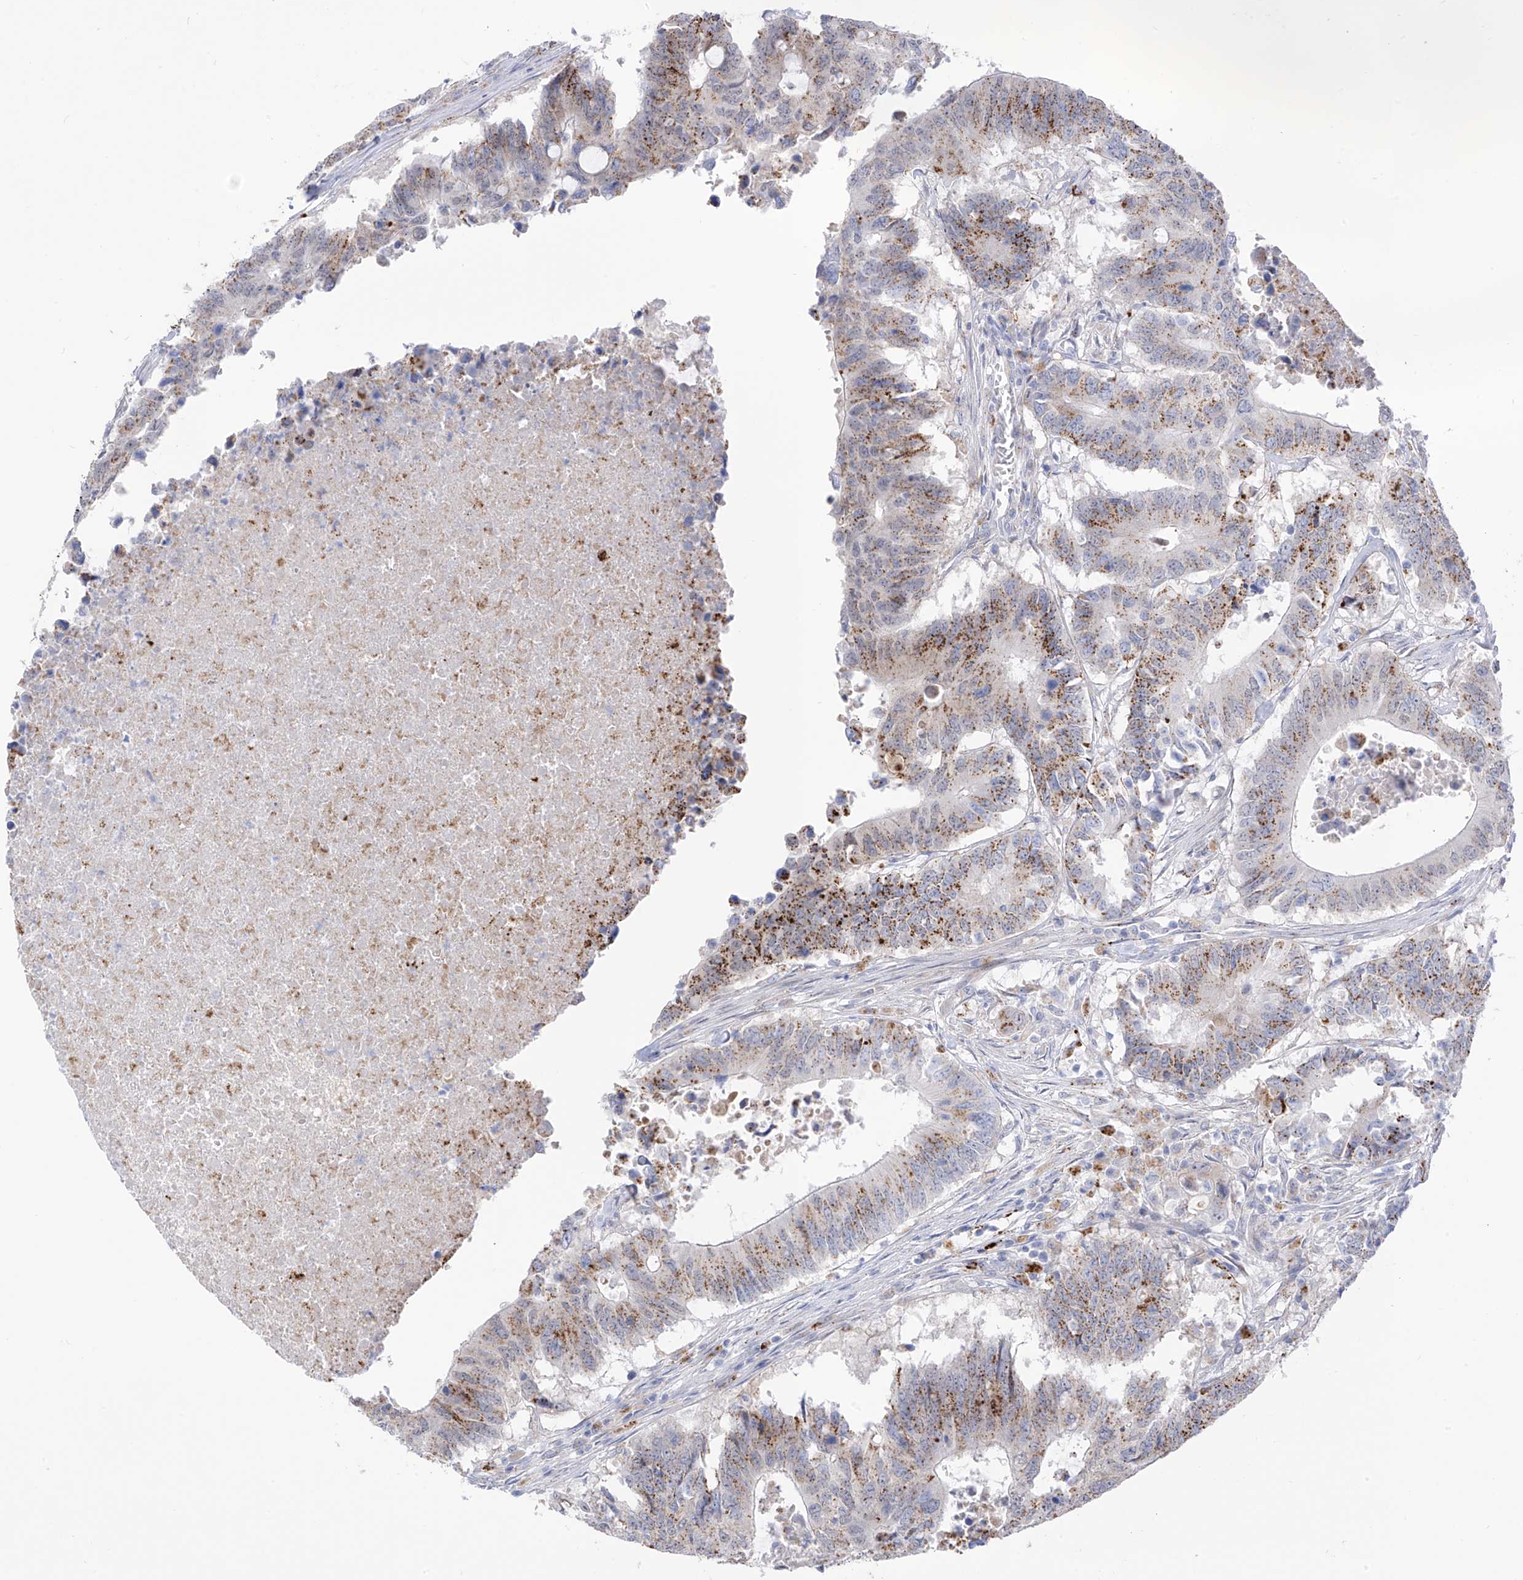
{"staining": {"intensity": "moderate", "quantity": ">75%", "location": "cytoplasmic/membranous"}, "tissue": "colorectal cancer", "cell_type": "Tumor cells", "image_type": "cancer", "snomed": [{"axis": "morphology", "description": "Adenocarcinoma, NOS"}, {"axis": "topography", "description": "Colon"}], "caption": "Human colorectal cancer stained with a protein marker displays moderate staining in tumor cells.", "gene": "PSPH", "patient": {"sex": "male", "age": 71}}